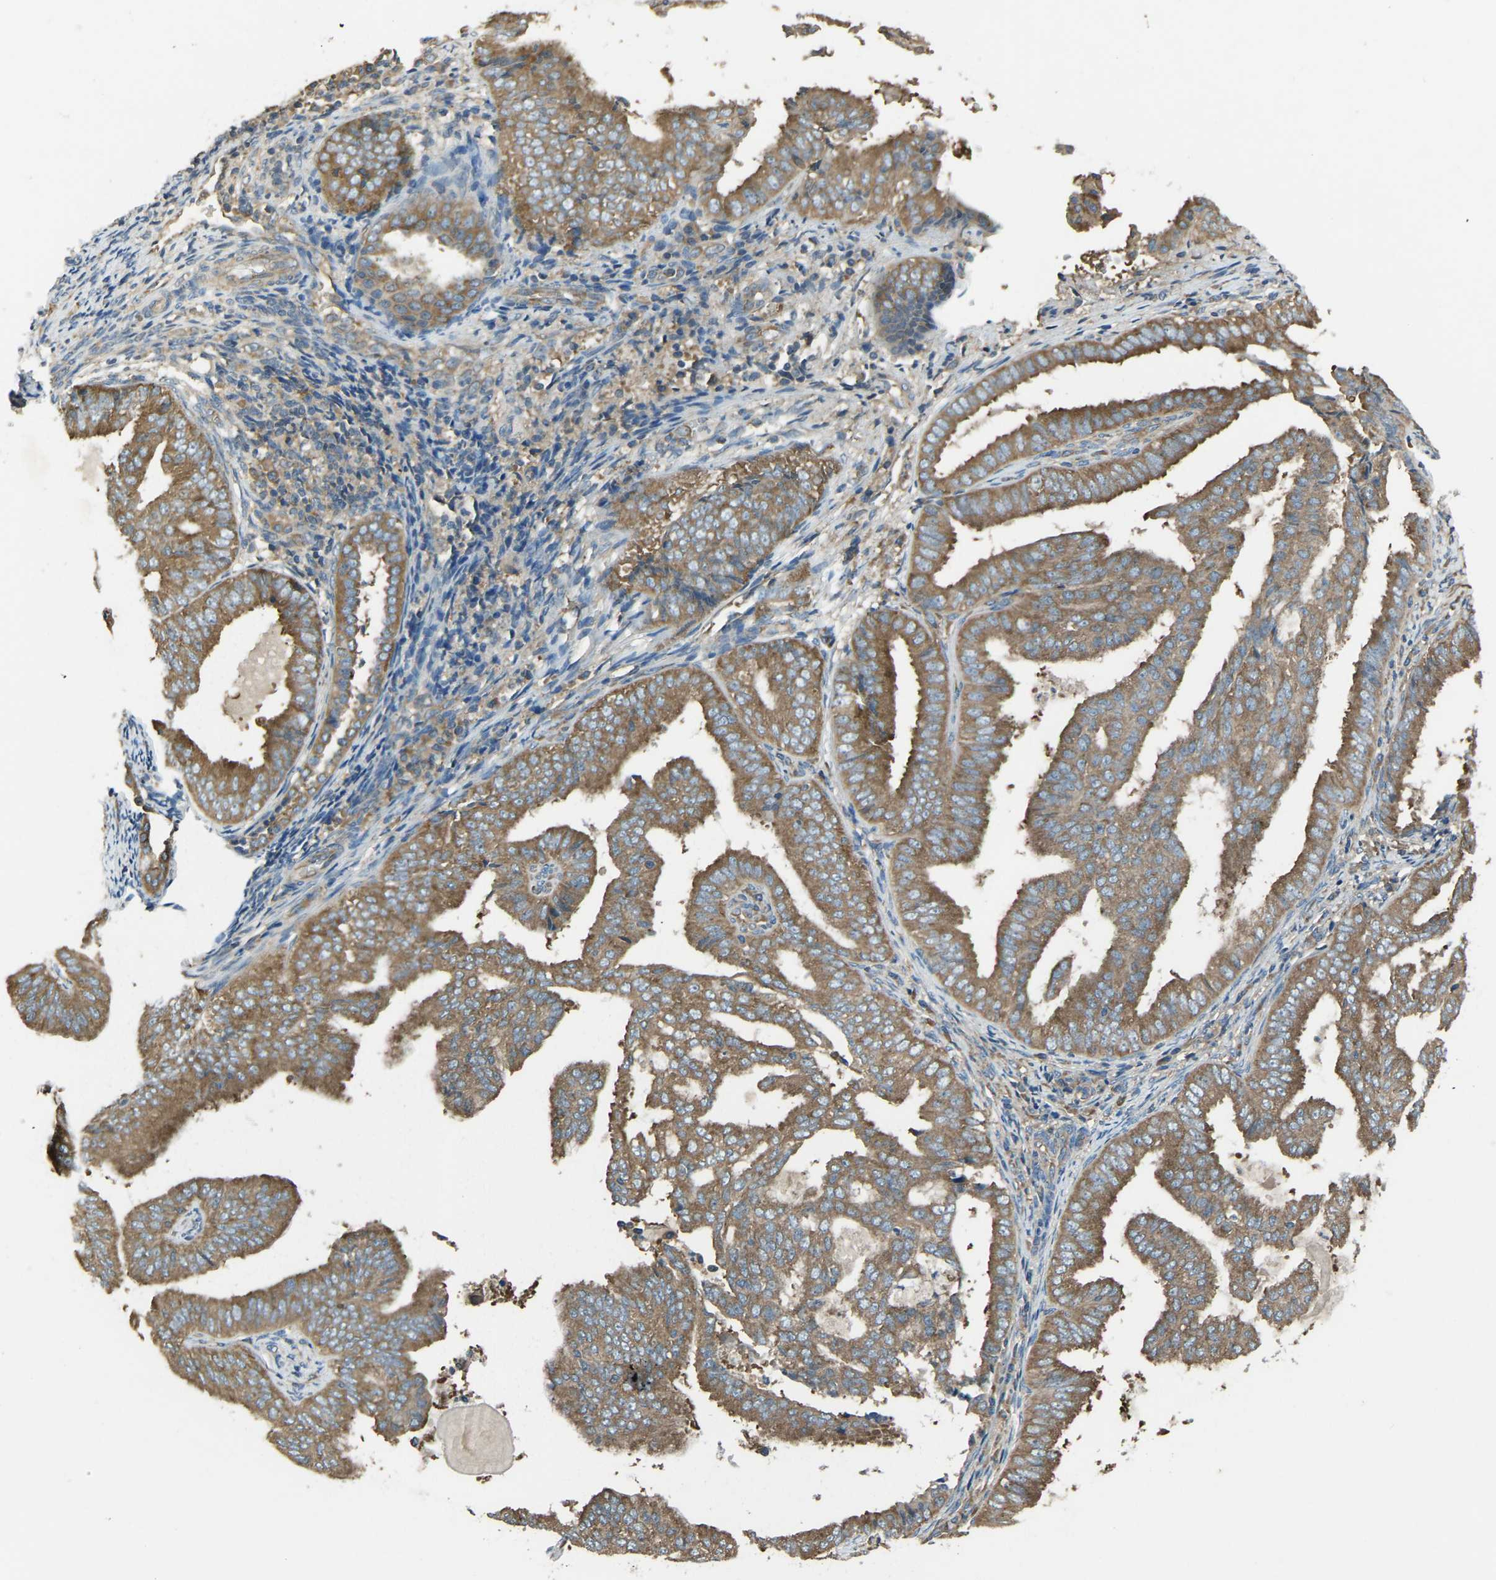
{"staining": {"intensity": "moderate", "quantity": ">75%", "location": "cytoplasmic/membranous"}, "tissue": "endometrial cancer", "cell_type": "Tumor cells", "image_type": "cancer", "snomed": [{"axis": "morphology", "description": "Adenocarcinoma, NOS"}, {"axis": "topography", "description": "Endometrium"}], "caption": "Immunohistochemical staining of endometrial cancer (adenocarcinoma) reveals medium levels of moderate cytoplasmic/membranous staining in about >75% of tumor cells.", "gene": "AIMP1", "patient": {"sex": "female", "age": 58}}